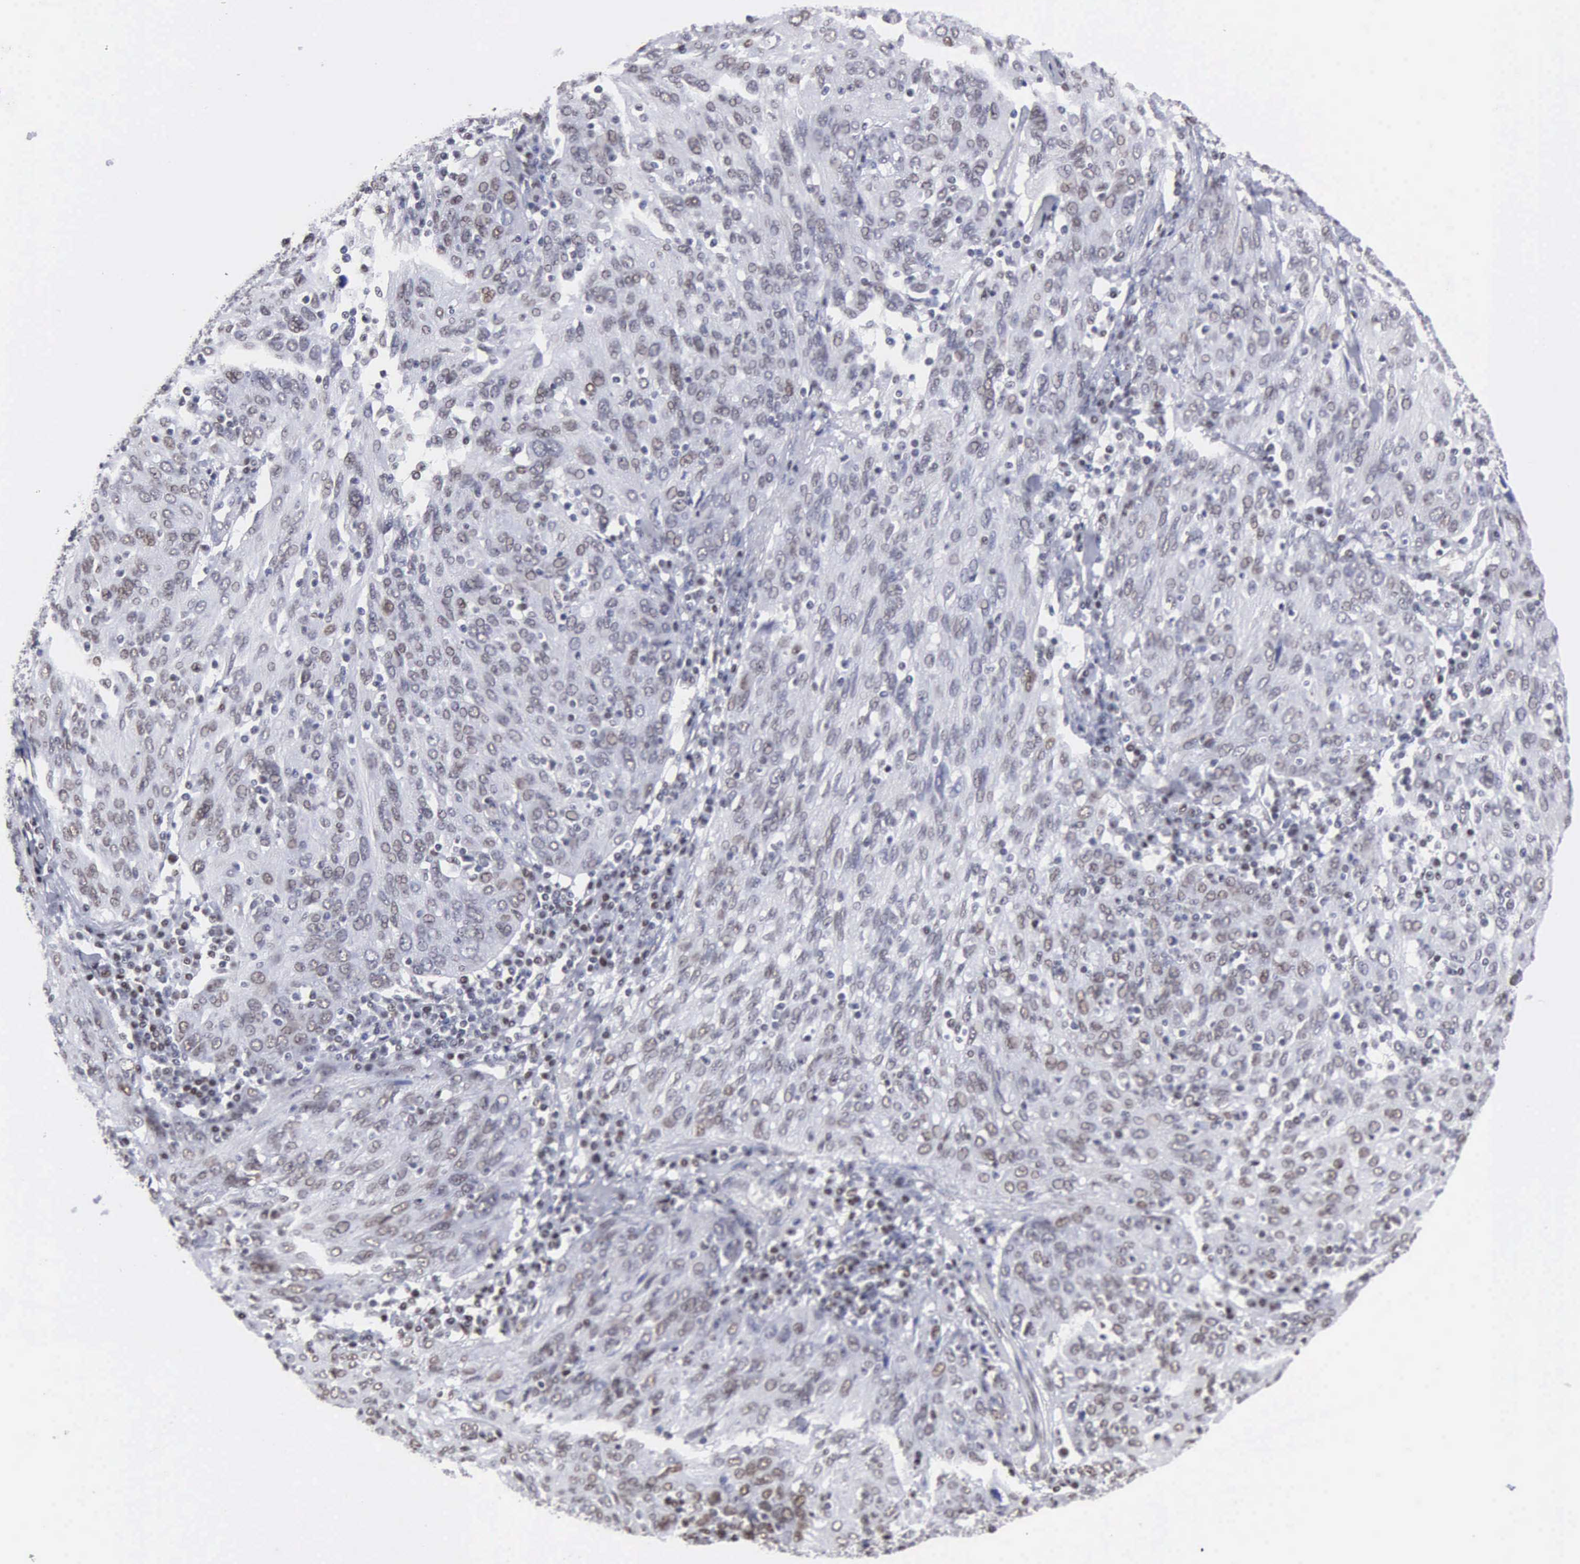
{"staining": {"intensity": "weak", "quantity": "<25%", "location": "nuclear"}, "tissue": "ovarian cancer", "cell_type": "Tumor cells", "image_type": "cancer", "snomed": [{"axis": "morphology", "description": "Carcinoma, endometroid"}, {"axis": "topography", "description": "Ovary"}], "caption": "IHC micrograph of neoplastic tissue: ovarian cancer (endometroid carcinoma) stained with DAB (3,3'-diaminobenzidine) demonstrates no significant protein staining in tumor cells.", "gene": "CCNG1", "patient": {"sex": "female", "age": 50}}